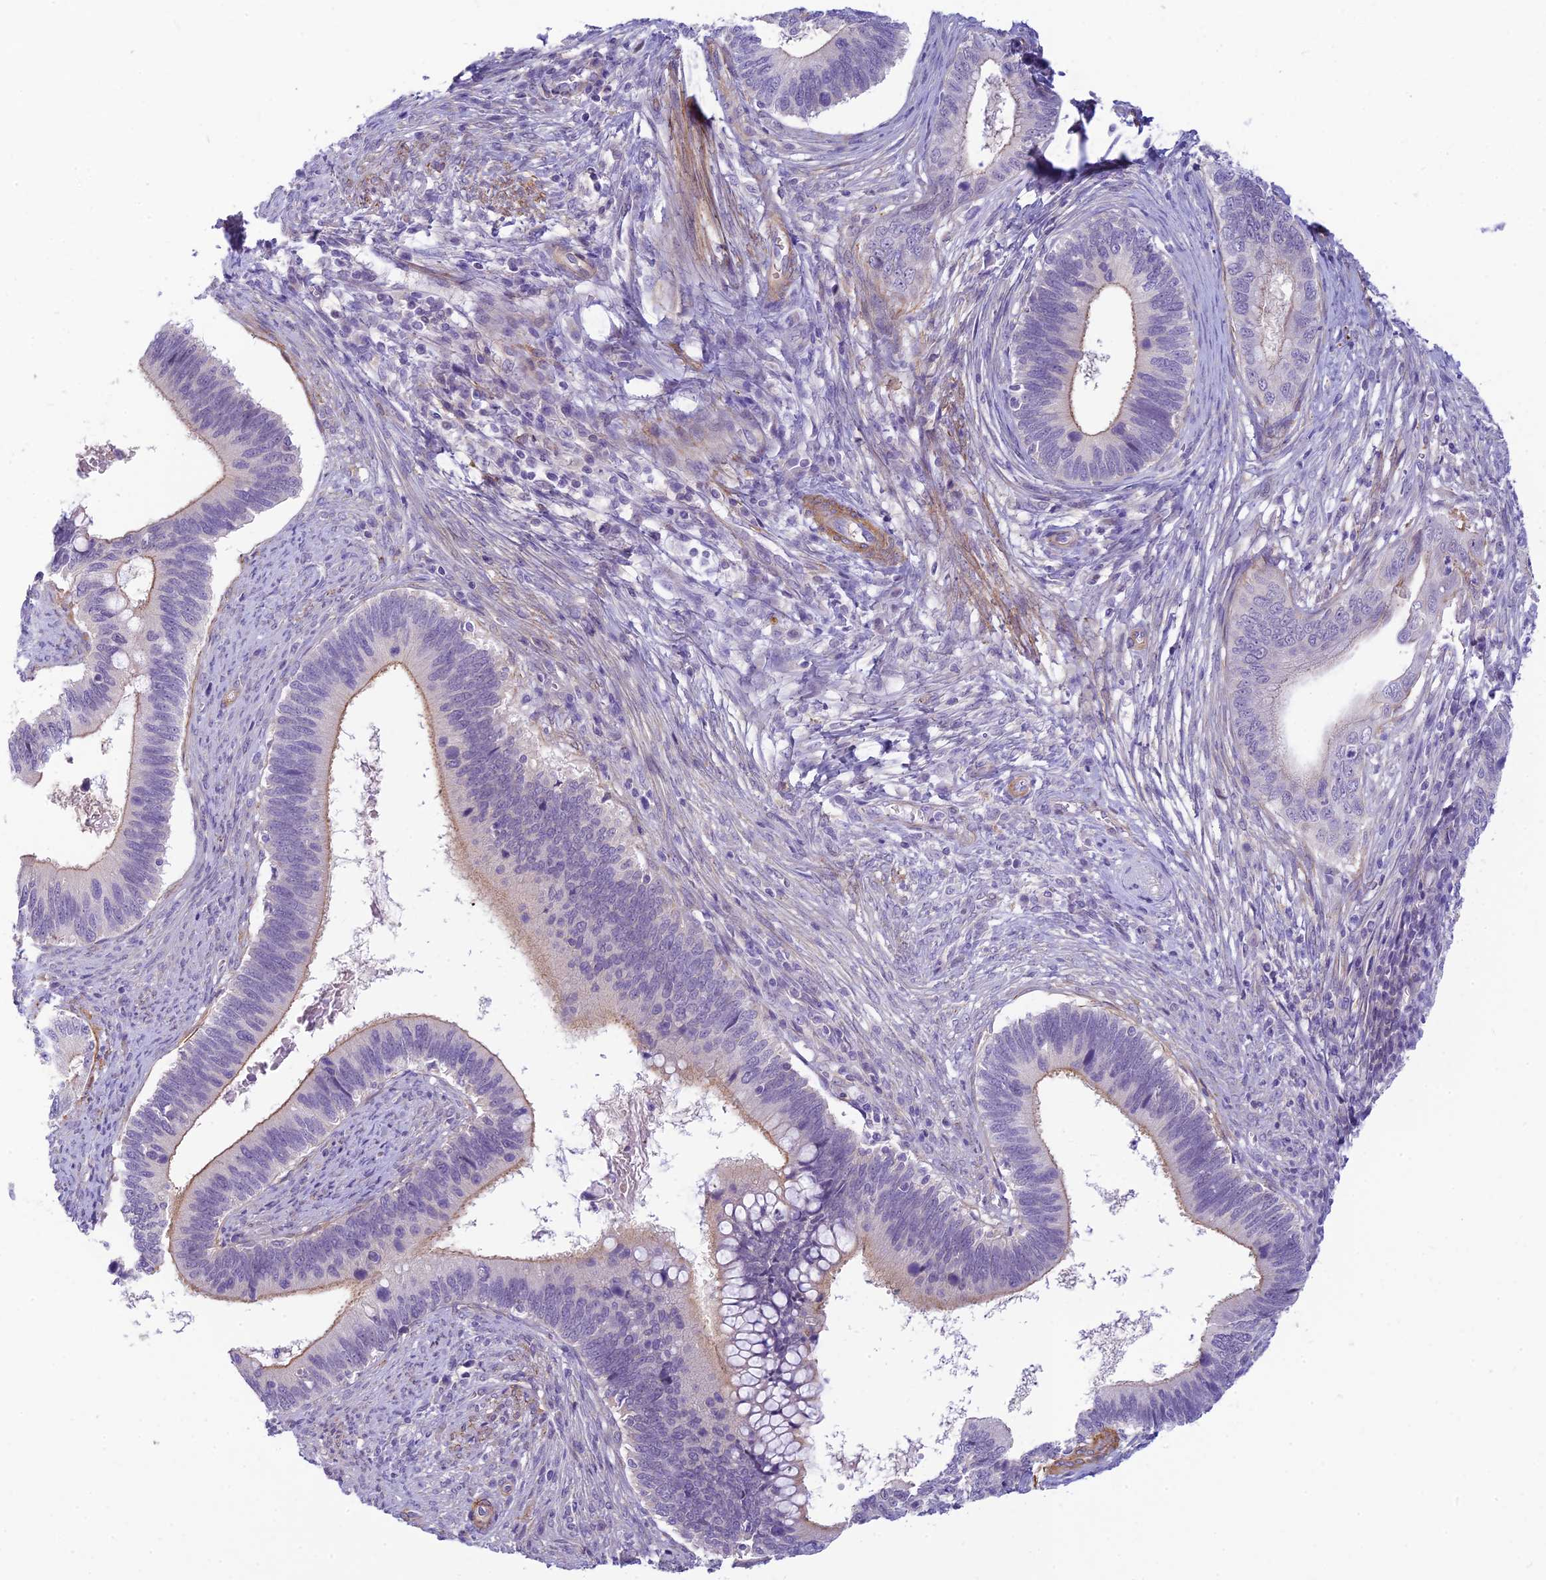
{"staining": {"intensity": "negative", "quantity": "none", "location": "none"}, "tissue": "cervical cancer", "cell_type": "Tumor cells", "image_type": "cancer", "snomed": [{"axis": "morphology", "description": "Adenocarcinoma, NOS"}, {"axis": "topography", "description": "Cervix"}], "caption": "Tumor cells show no significant protein staining in cervical cancer (adenocarcinoma).", "gene": "FBXW4", "patient": {"sex": "female", "age": 42}}